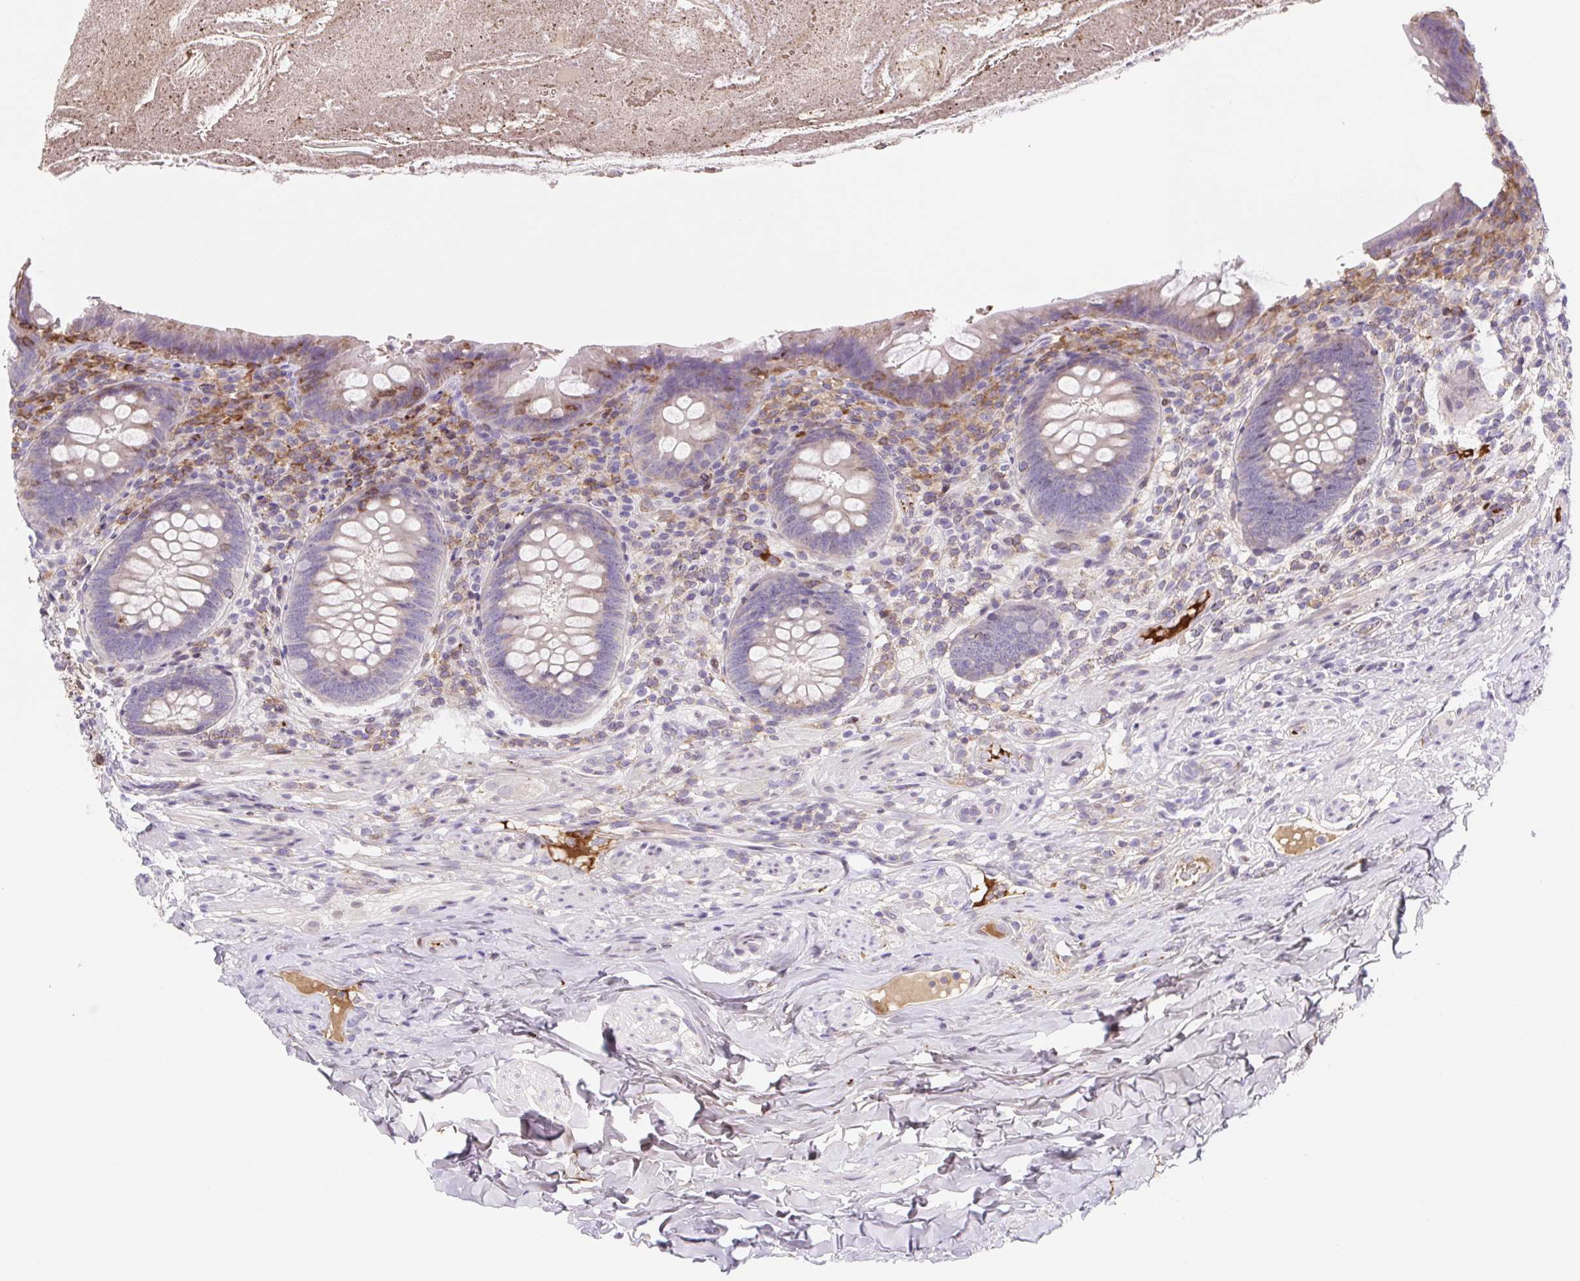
{"staining": {"intensity": "negative", "quantity": "none", "location": "none"}, "tissue": "appendix", "cell_type": "Glandular cells", "image_type": "normal", "snomed": [{"axis": "morphology", "description": "Normal tissue, NOS"}, {"axis": "topography", "description": "Appendix"}], "caption": "Glandular cells show no significant protein staining in normal appendix. Brightfield microscopy of IHC stained with DAB (brown) and hematoxylin (blue), captured at high magnification.", "gene": "TPRG1", "patient": {"sex": "male", "age": 47}}